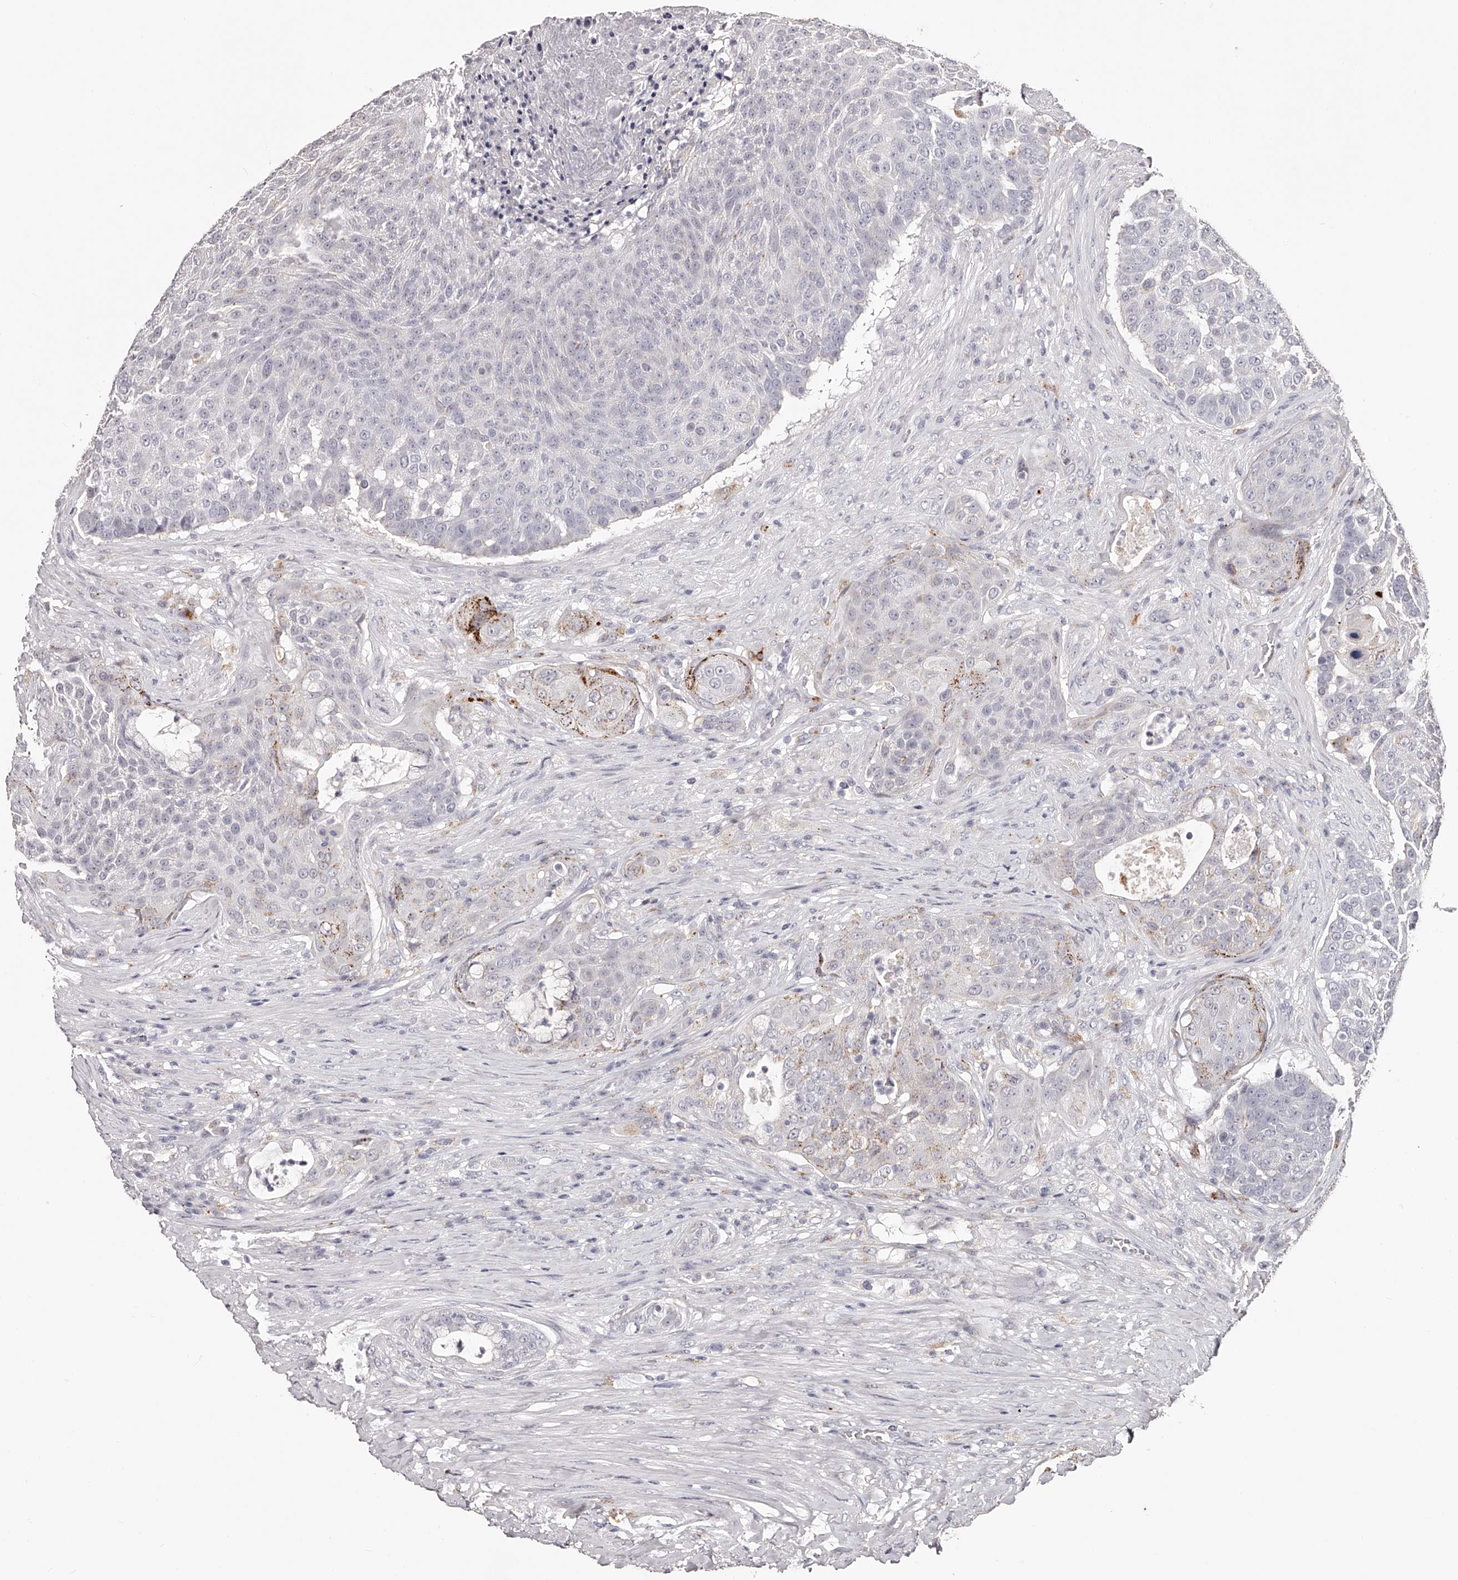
{"staining": {"intensity": "negative", "quantity": "none", "location": "none"}, "tissue": "urothelial cancer", "cell_type": "Tumor cells", "image_type": "cancer", "snomed": [{"axis": "morphology", "description": "Urothelial carcinoma, High grade"}, {"axis": "topography", "description": "Urinary bladder"}], "caption": "Tumor cells are negative for brown protein staining in urothelial cancer.", "gene": "SLC35D3", "patient": {"sex": "female", "age": 63}}